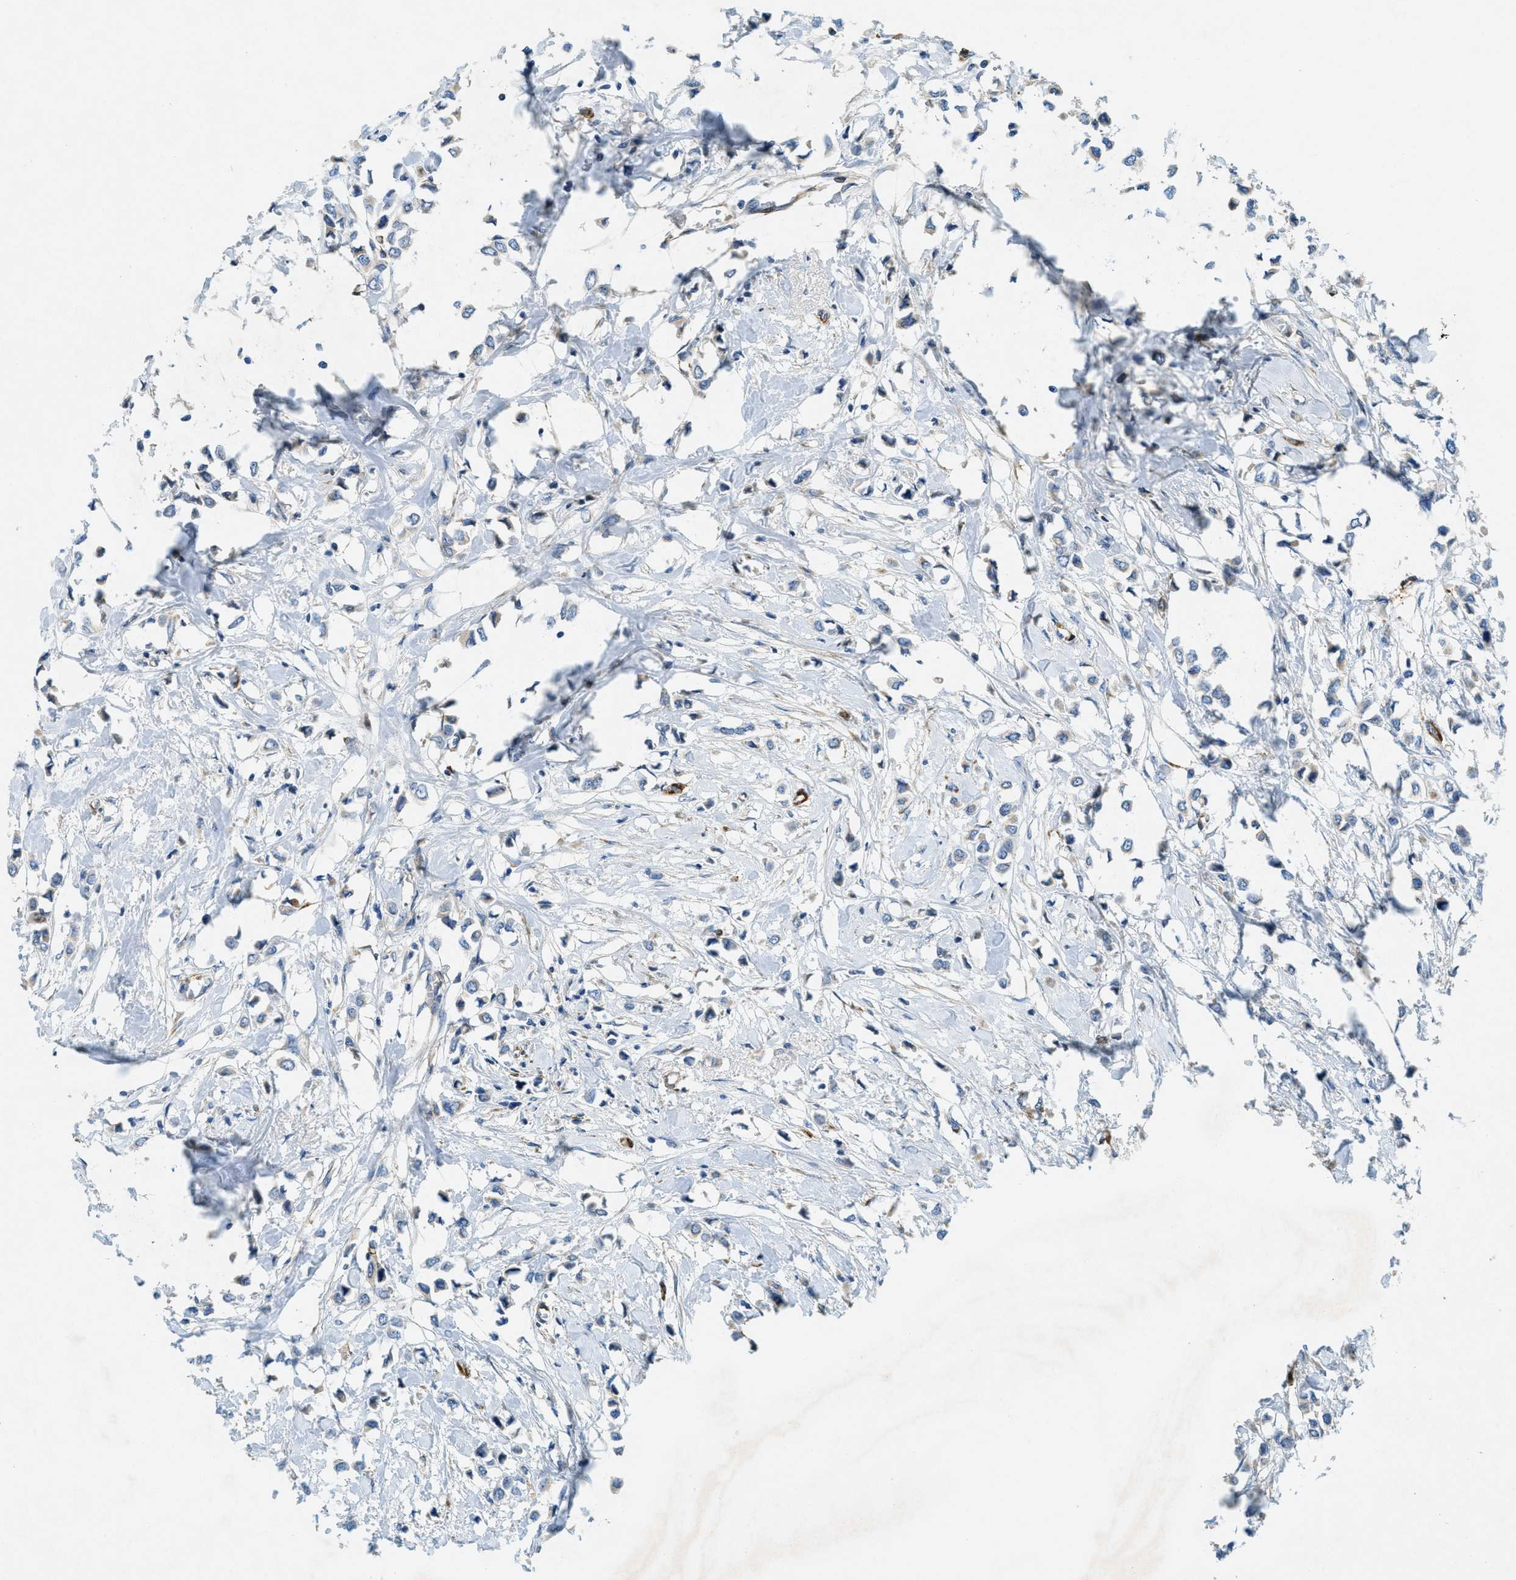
{"staining": {"intensity": "weak", "quantity": "<25%", "location": "cytoplasmic/membranous"}, "tissue": "breast cancer", "cell_type": "Tumor cells", "image_type": "cancer", "snomed": [{"axis": "morphology", "description": "Lobular carcinoma"}, {"axis": "topography", "description": "Breast"}], "caption": "Tumor cells are negative for brown protein staining in breast lobular carcinoma. (DAB IHC with hematoxylin counter stain).", "gene": "CYGB", "patient": {"sex": "female", "age": 51}}